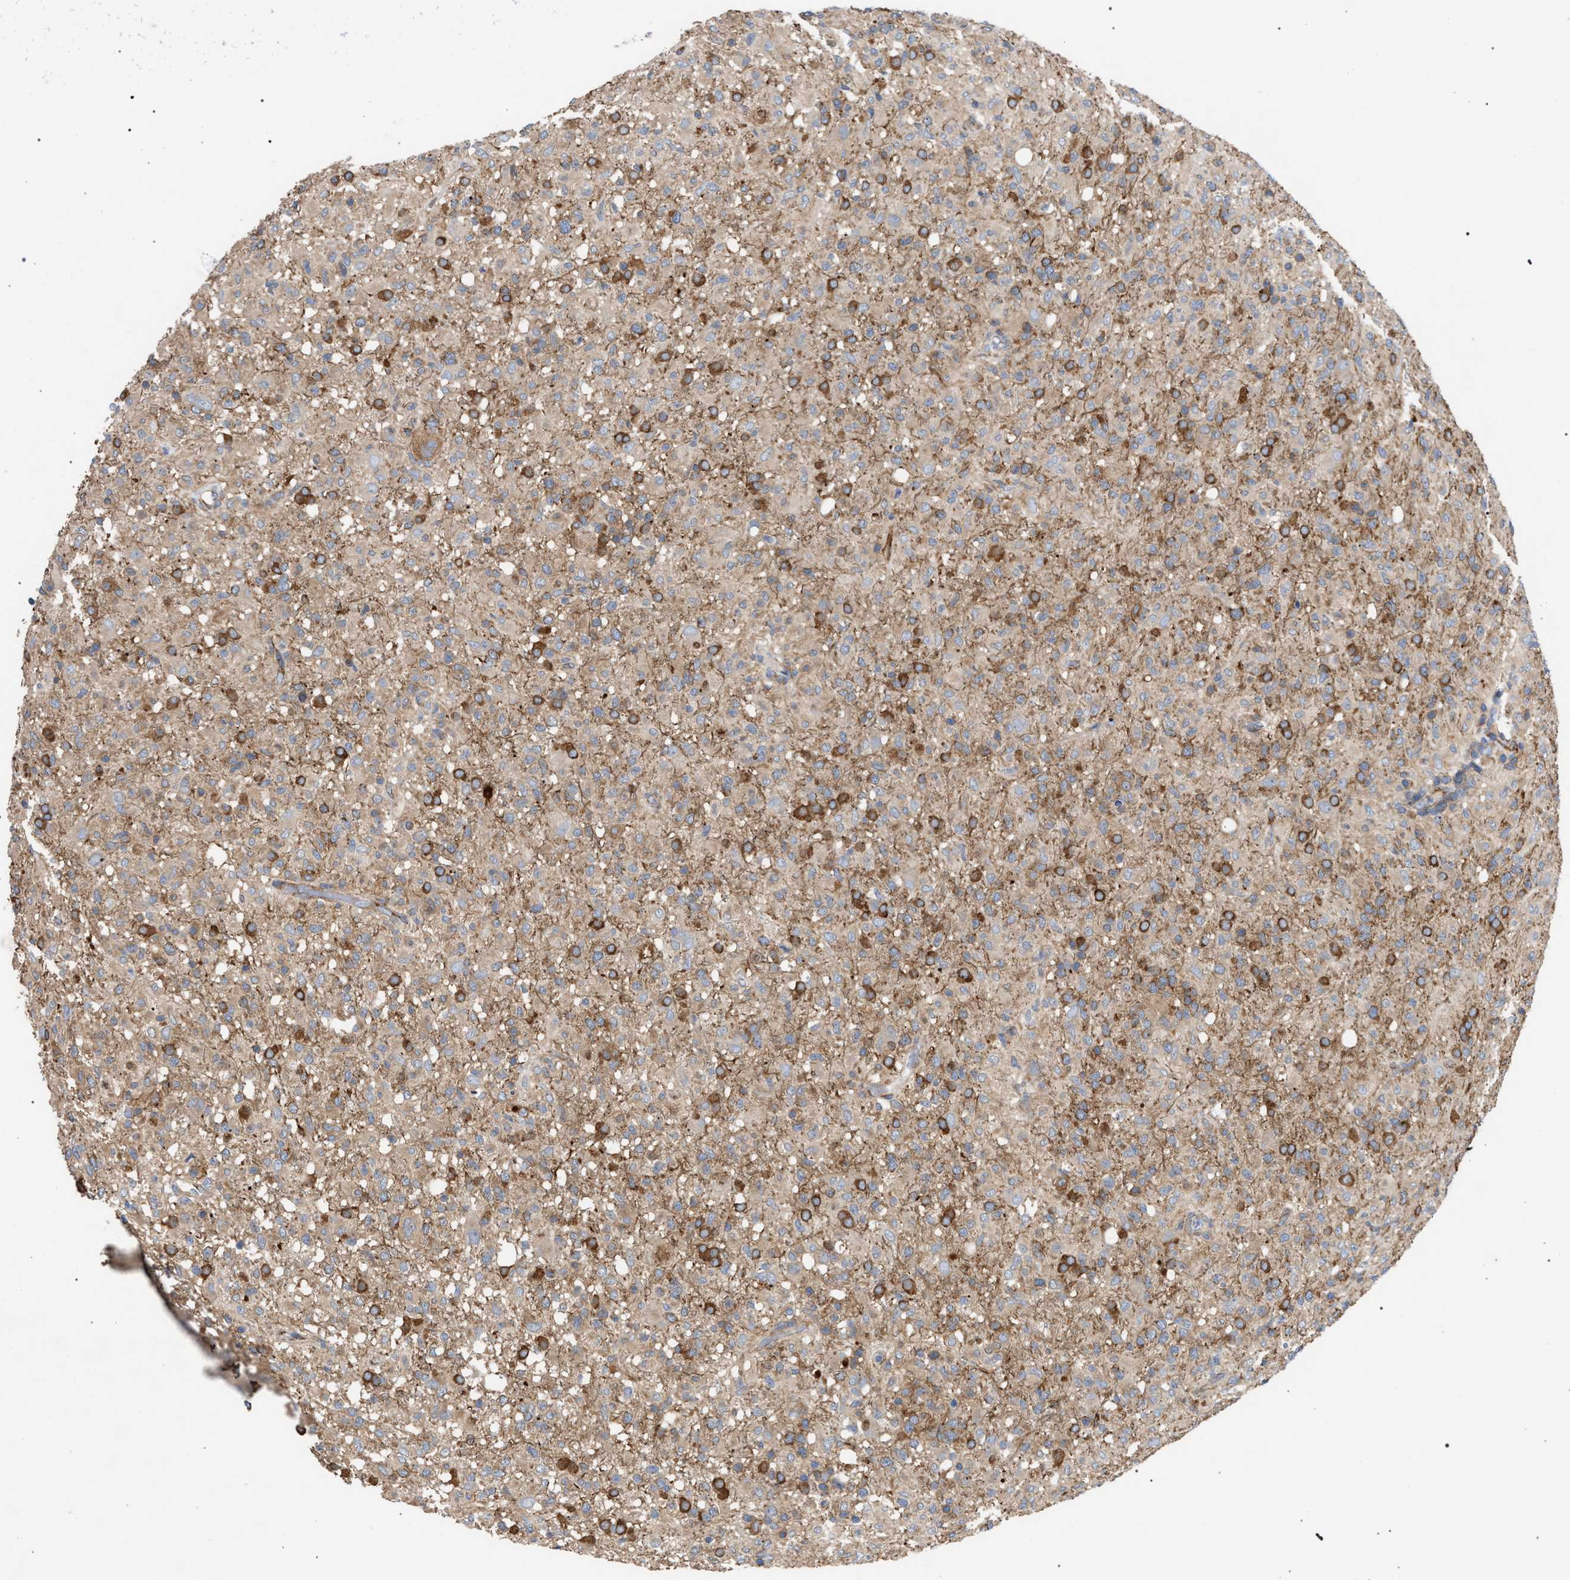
{"staining": {"intensity": "moderate", "quantity": "25%-75%", "location": "cytoplasmic/membranous"}, "tissue": "glioma", "cell_type": "Tumor cells", "image_type": "cancer", "snomed": [{"axis": "morphology", "description": "Glioma, malignant, High grade"}, {"axis": "topography", "description": "Brain"}], "caption": "Protein staining shows moderate cytoplasmic/membranous expression in approximately 25%-75% of tumor cells in glioma.", "gene": "CDR2L", "patient": {"sex": "female", "age": 57}}